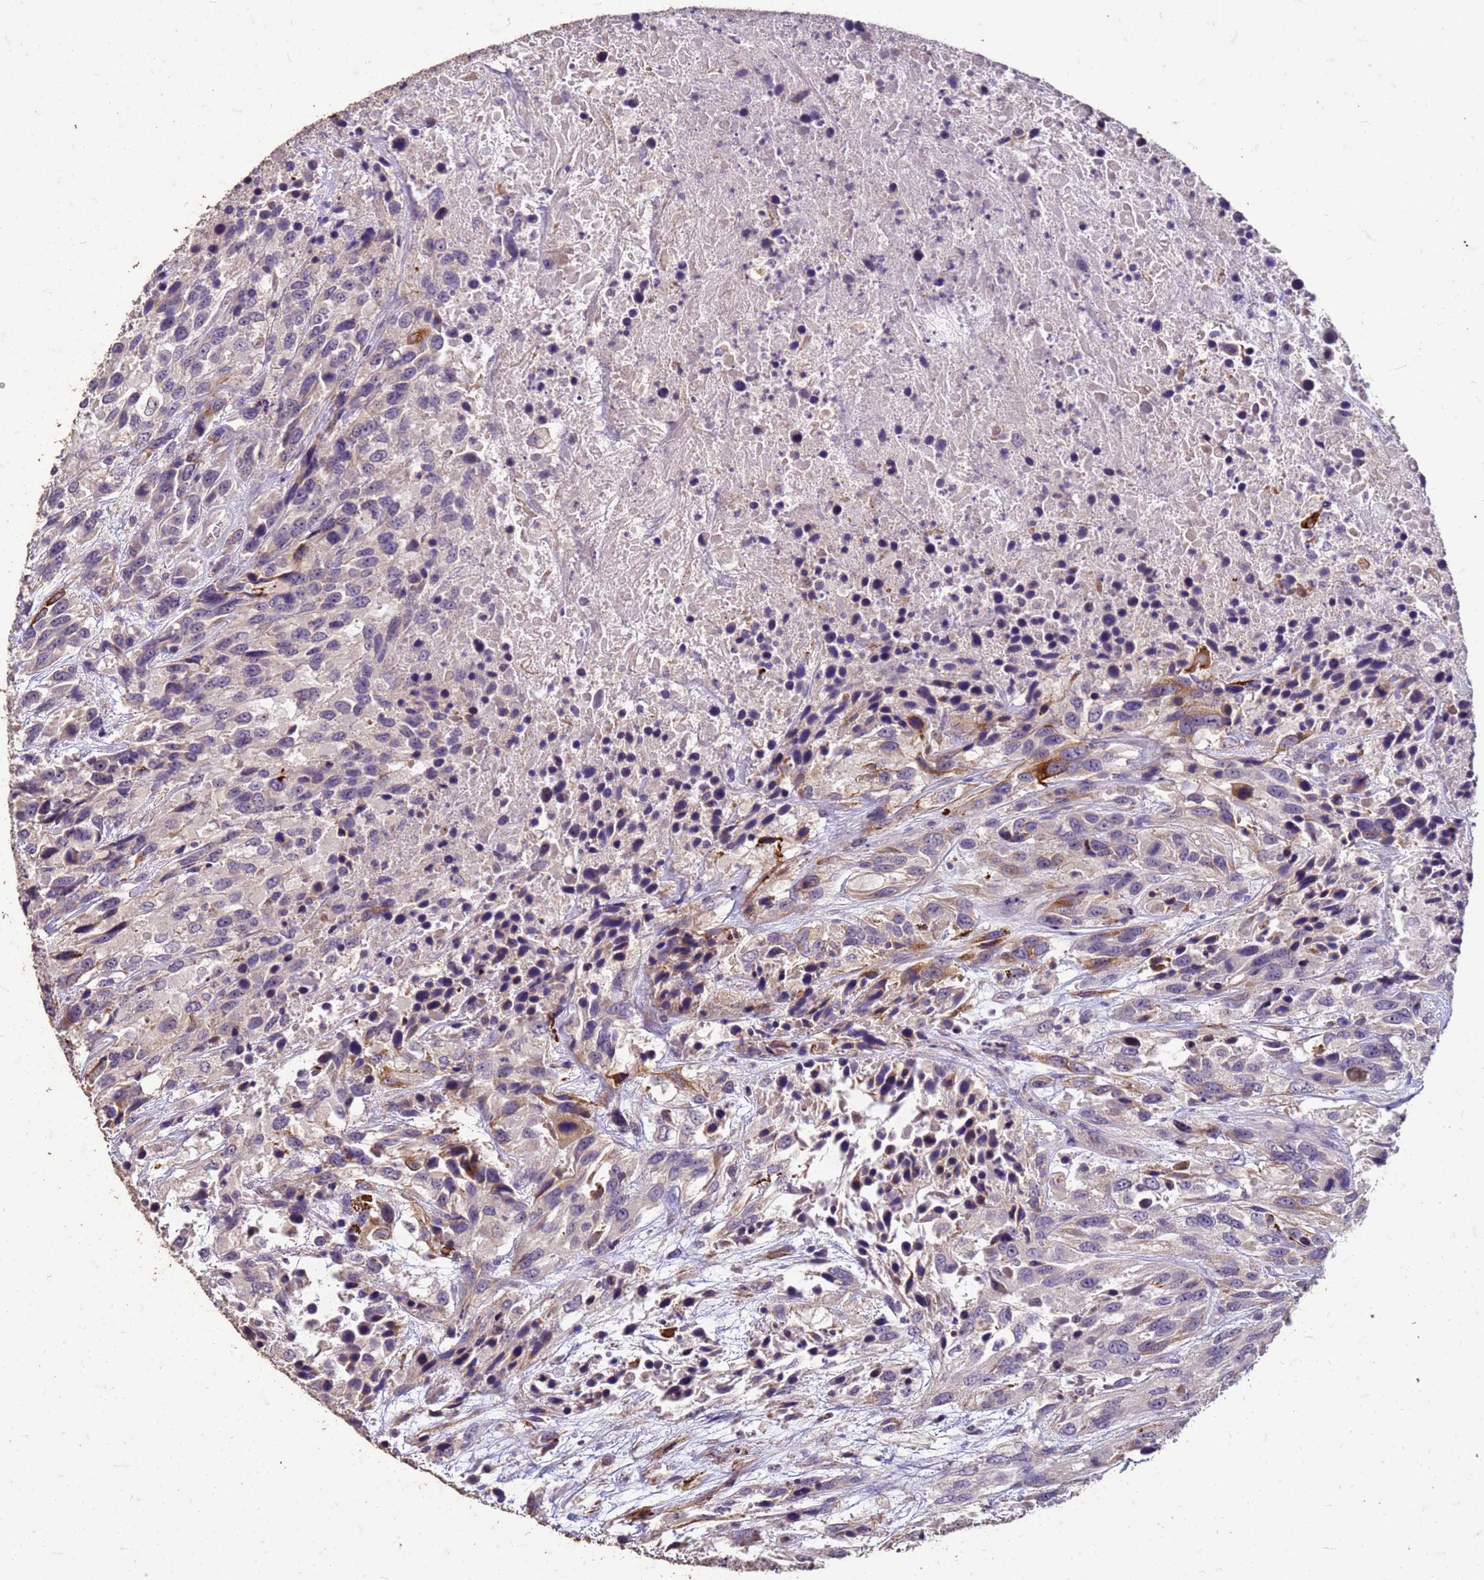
{"staining": {"intensity": "moderate", "quantity": "<25%", "location": "cytoplasmic/membranous"}, "tissue": "urothelial cancer", "cell_type": "Tumor cells", "image_type": "cancer", "snomed": [{"axis": "morphology", "description": "Urothelial carcinoma, High grade"}, {"axis": "topography", "description": "Urinary bladder"}], "caption": "This is a photomicrograph of IHC staining of urothelial cancer, which shows moderate expression in the cytoplasmic/membranous of tumor cells.", "gene": "FAM184B", "patient": {"sex": "female", "age": 70}}